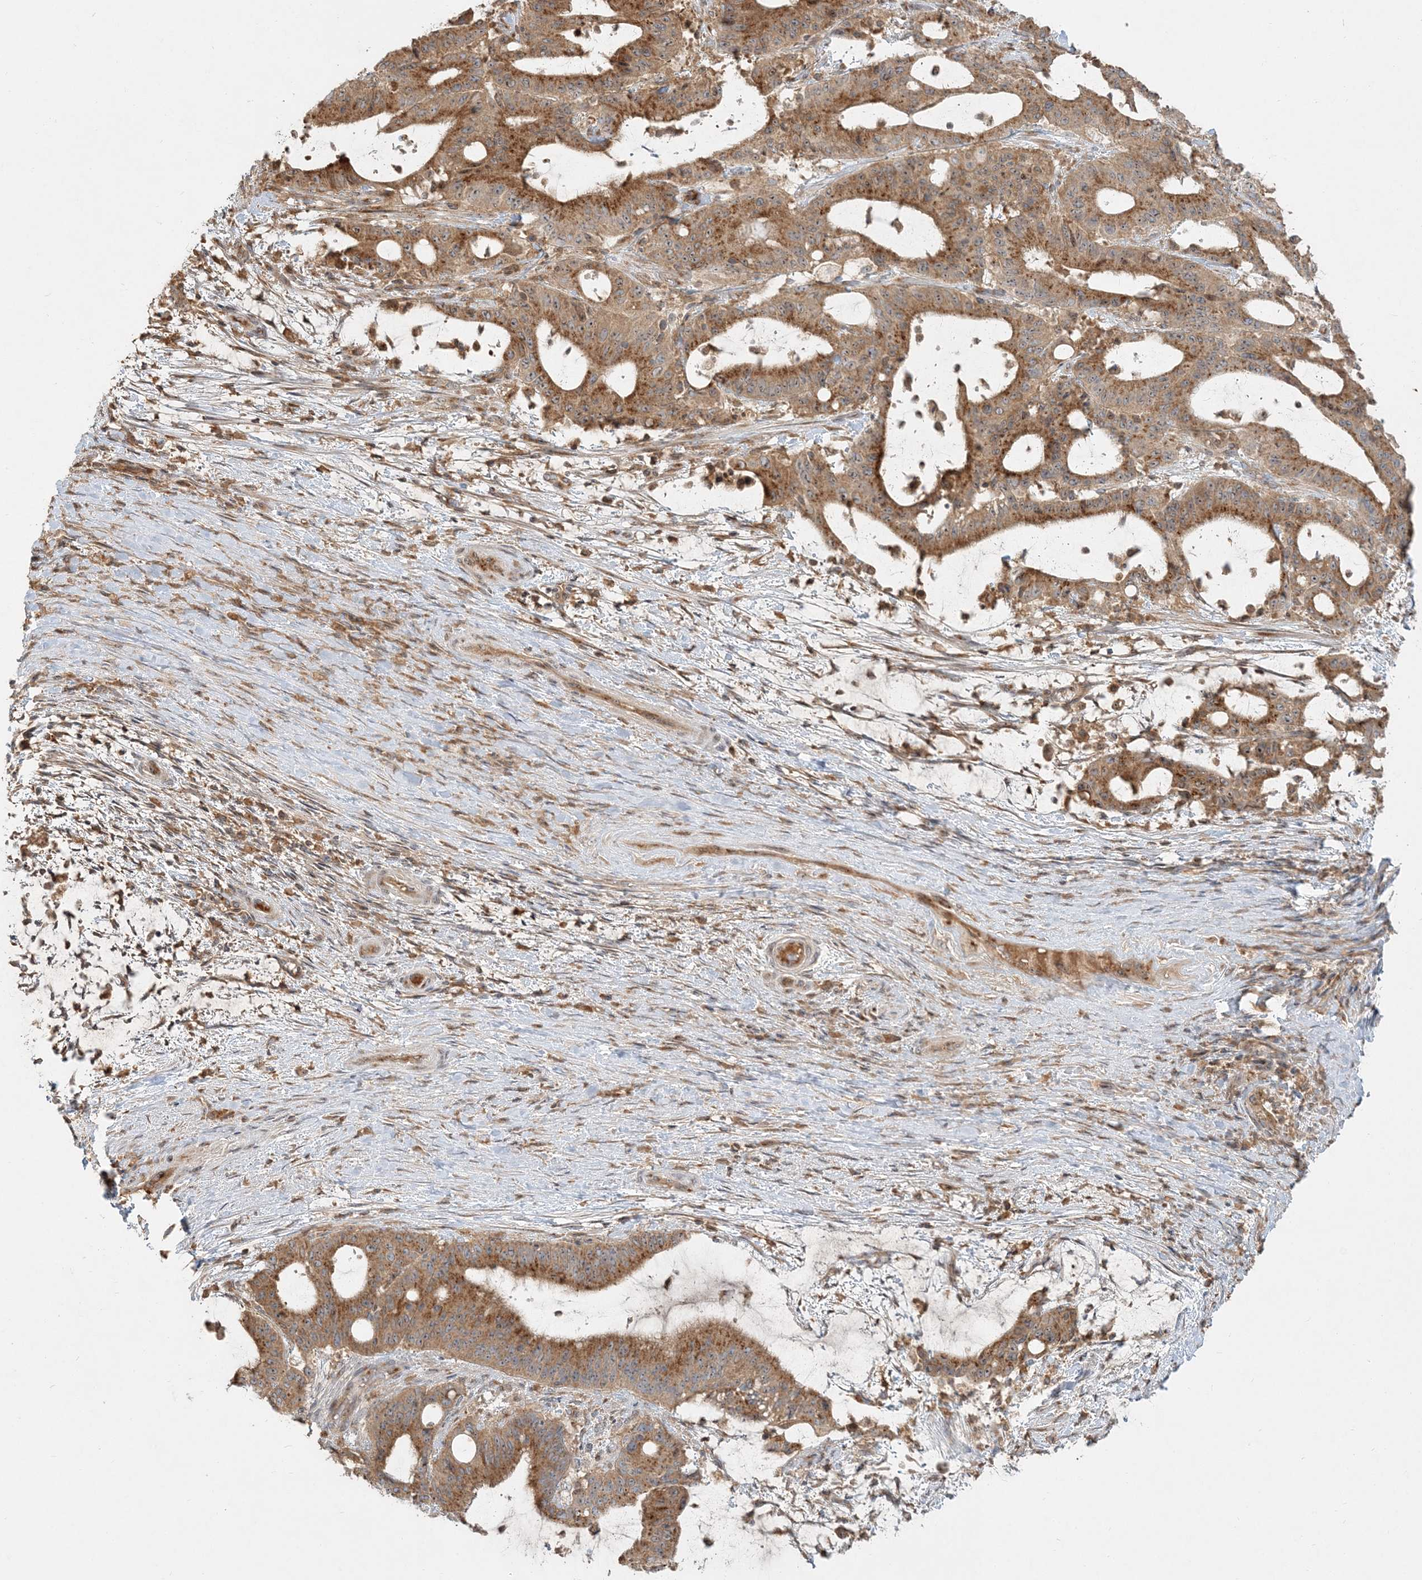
{"staining": {"intensity": "strong", "quantity": ">75%", "location": "cytoplasmic/membranous"}, "tissue": "liver cancer", "cell_type": "Tumor cells", "image_type": "cancer", "snomed": [{"axis": "morphology", "description": "Normal tissue, NOS"}, {"axis": "morphology", "description": "Cholangiocarcinoma"}, {"axis": "topography", "description": "Liver"}, {"axis": "topography", "description": "Peripheral nerve tissue"}], "caption": "Immunohistochemistry (DAB) staining of liver cancer displays strong cytoplasmic/membranous protein expression in approximately >75% of tumor cells.", "gene": "AP1AR", "patient": {"sex": "female", "age": 73}}